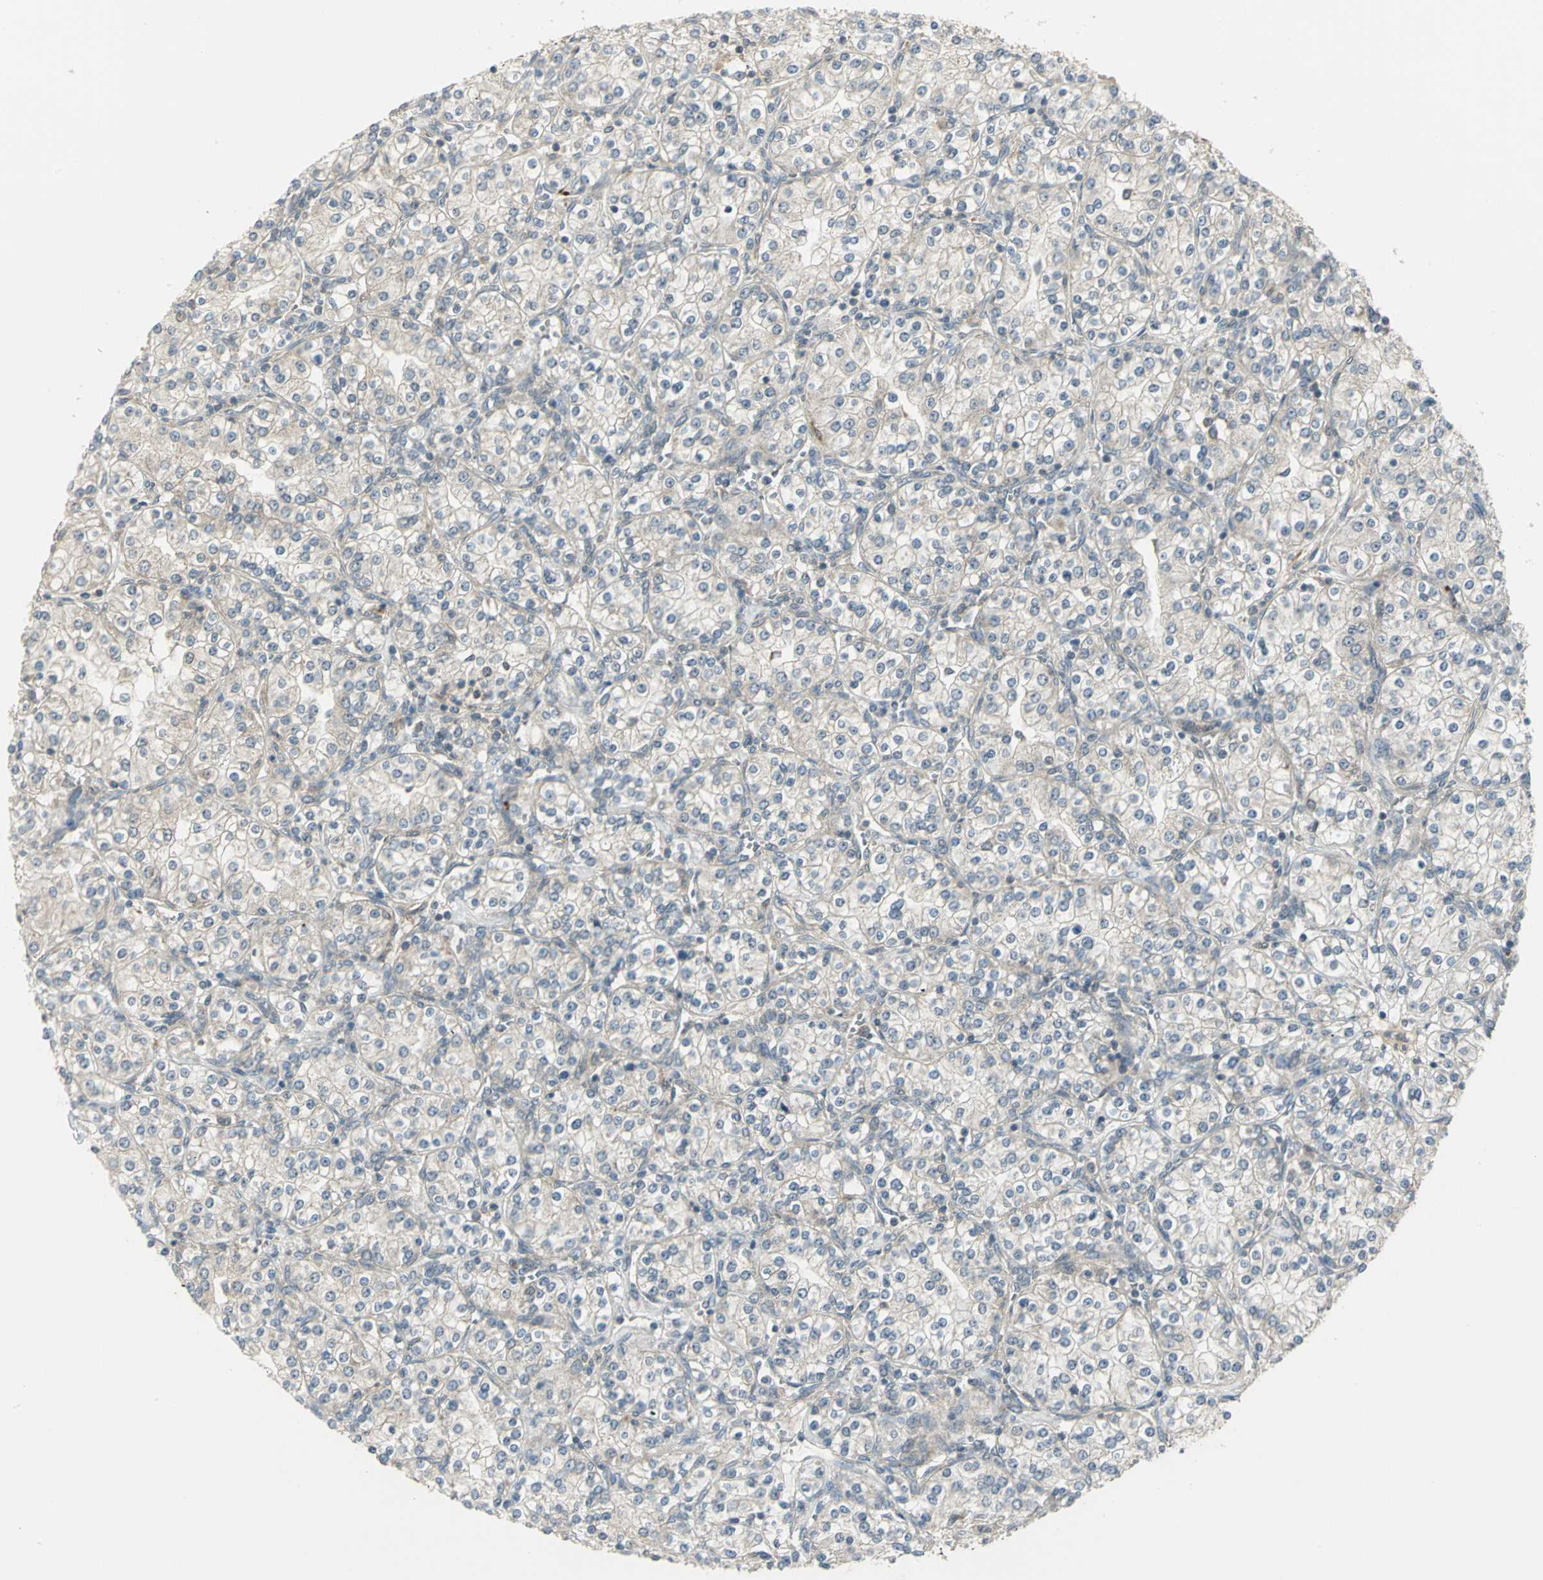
{"staining": {"intensity": "weak", "quantity": "25%-75%", "location": "cytoplasmic/membranous"}, "tissue": "renal cancer", "cell_type": "Tumor cells", "image_type": "cancer", "snomed": [{"axis": "morphology", "description": "Adenocarcinoma, NOS"}, {"axis": "topography", "description": "Kidney"}], "caption": "This histopathology image displays IHC staining of human renal adenocarcinoma, with low weak cytoplasmic/membranous staining in about 25%-75% of tumor cells.", "gene": "MAPK8IP3", "patient": {"sex": "male", "age": 77}}